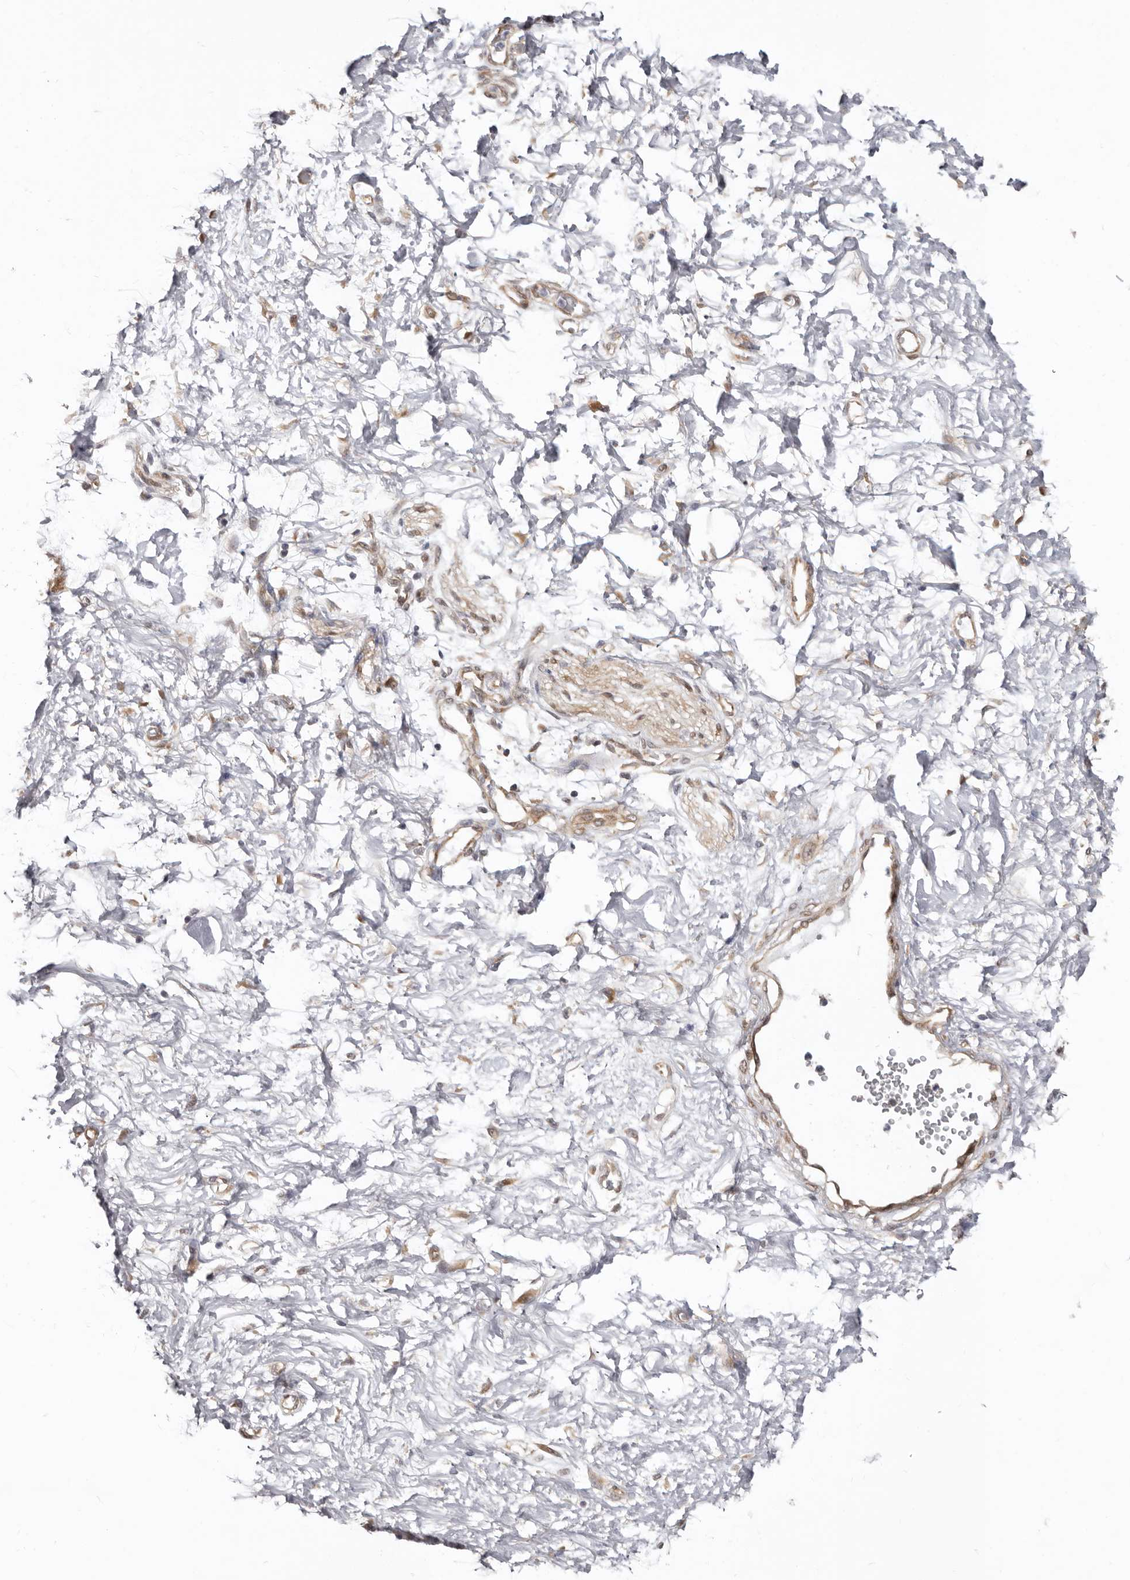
{"staining": {"intensity": "weak", "quantity": "25%-75%", "location": "cytoplasmic/membranous"}, "tissue": "adipose tissue", "cell_type": "Adipocytes", "image_type": "normal", "snomed": [{"axis": "morphology", "description": "Normal tissue, NOS"}, {"axis": "morphology", "description": "Adenocarcinoma, NOS"}, {"axis": "topography", "description": "Pancreas"}, {"axis": "topography", "description": "Peripheral nerve tissue"}], "caption": "Immunohistochemistry (DAB (3,3'-diaminobenzidine)) staining of unremarkable adipose tissue shows weak cytoplasmic/membranous protein positivity in approximately 25%-75% of adipocytes.", "gene": "SBDS", "patient": {"sex": "male", "age": 59}}